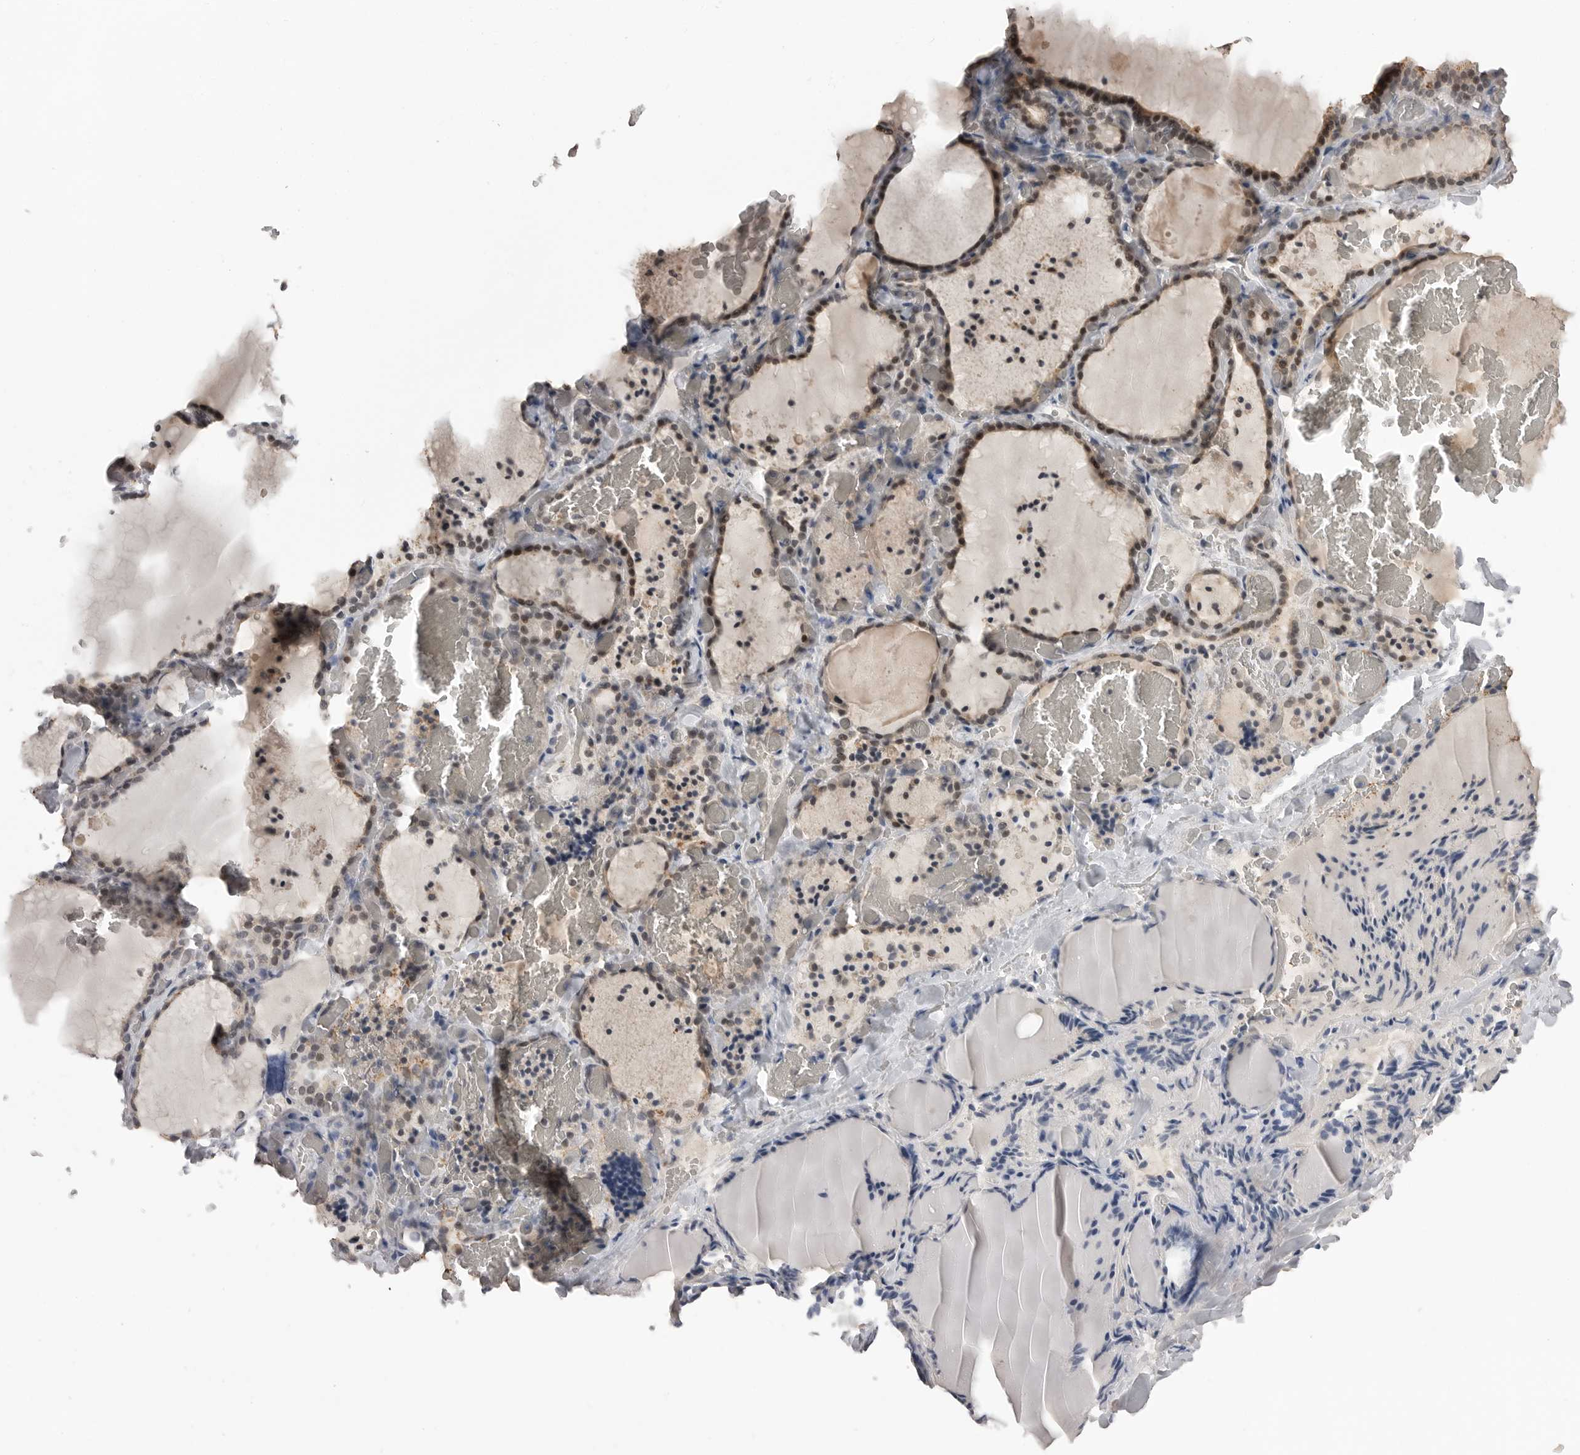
{"staining": {"intensity": "moderate", "quantity": "25%-75%", "location": "nuclear"}, "tissue": "thyroid gland", "cell_type": "Glandular cells", "image_type": "normal", "snomed": [{"axis": "morphology", "description": "Normal tissue, NOS"}, {"axis": "topography", "description": "Thyroid gland"}], "caption": "Immunohistochemistry (IHC) of normal thyroid gland displays medium levels of moderate nuclear staining in about 25%-75% of glandular cells.", "gene": "PLEKHF1", "patient": {"sex": "female", "age": 22}}